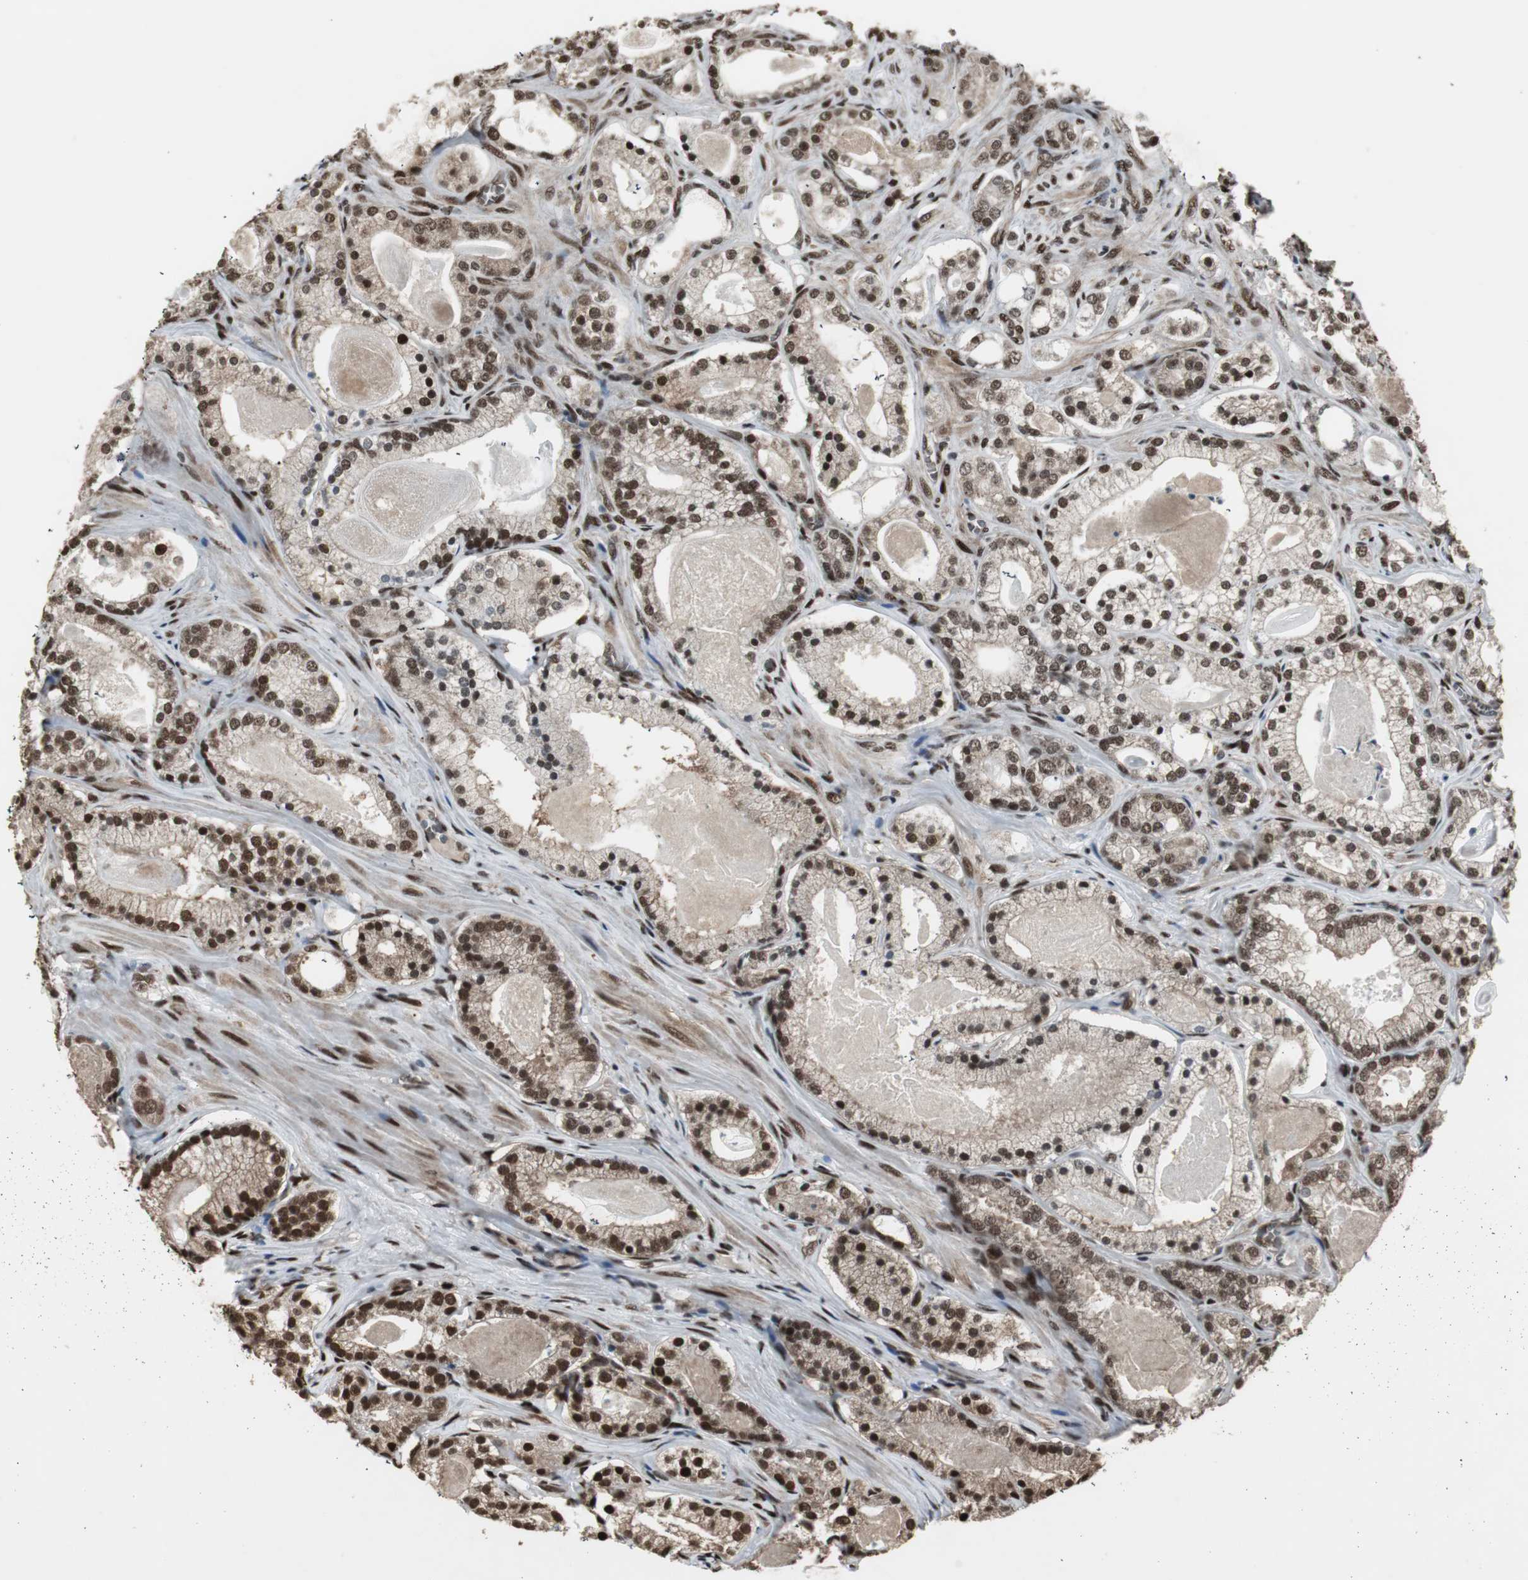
{"staining": {"intensity": "strong", "quantity": ">75%", "location": "cytoplasmic/membranous,nuclear"}, "tissue": "prostate cancer", "cell_type": "Tumor cells", "image_type": "cancer", "snomed": [{"axis": "morphology", "description": "Adenocarcinoma, Low grade"}, {"axis": "topography", "description": "Prostate"}], "caption": "Strong cytoplasmic/membranous and nuclear positivity for a protein is seen in approximately >75% of tumor cells of prostate cancer (adenocarcinoma (low-grade)) using immunohistochemistry.", "gene": "TAF5", "patient": {"sex": "male", "age": 59}}